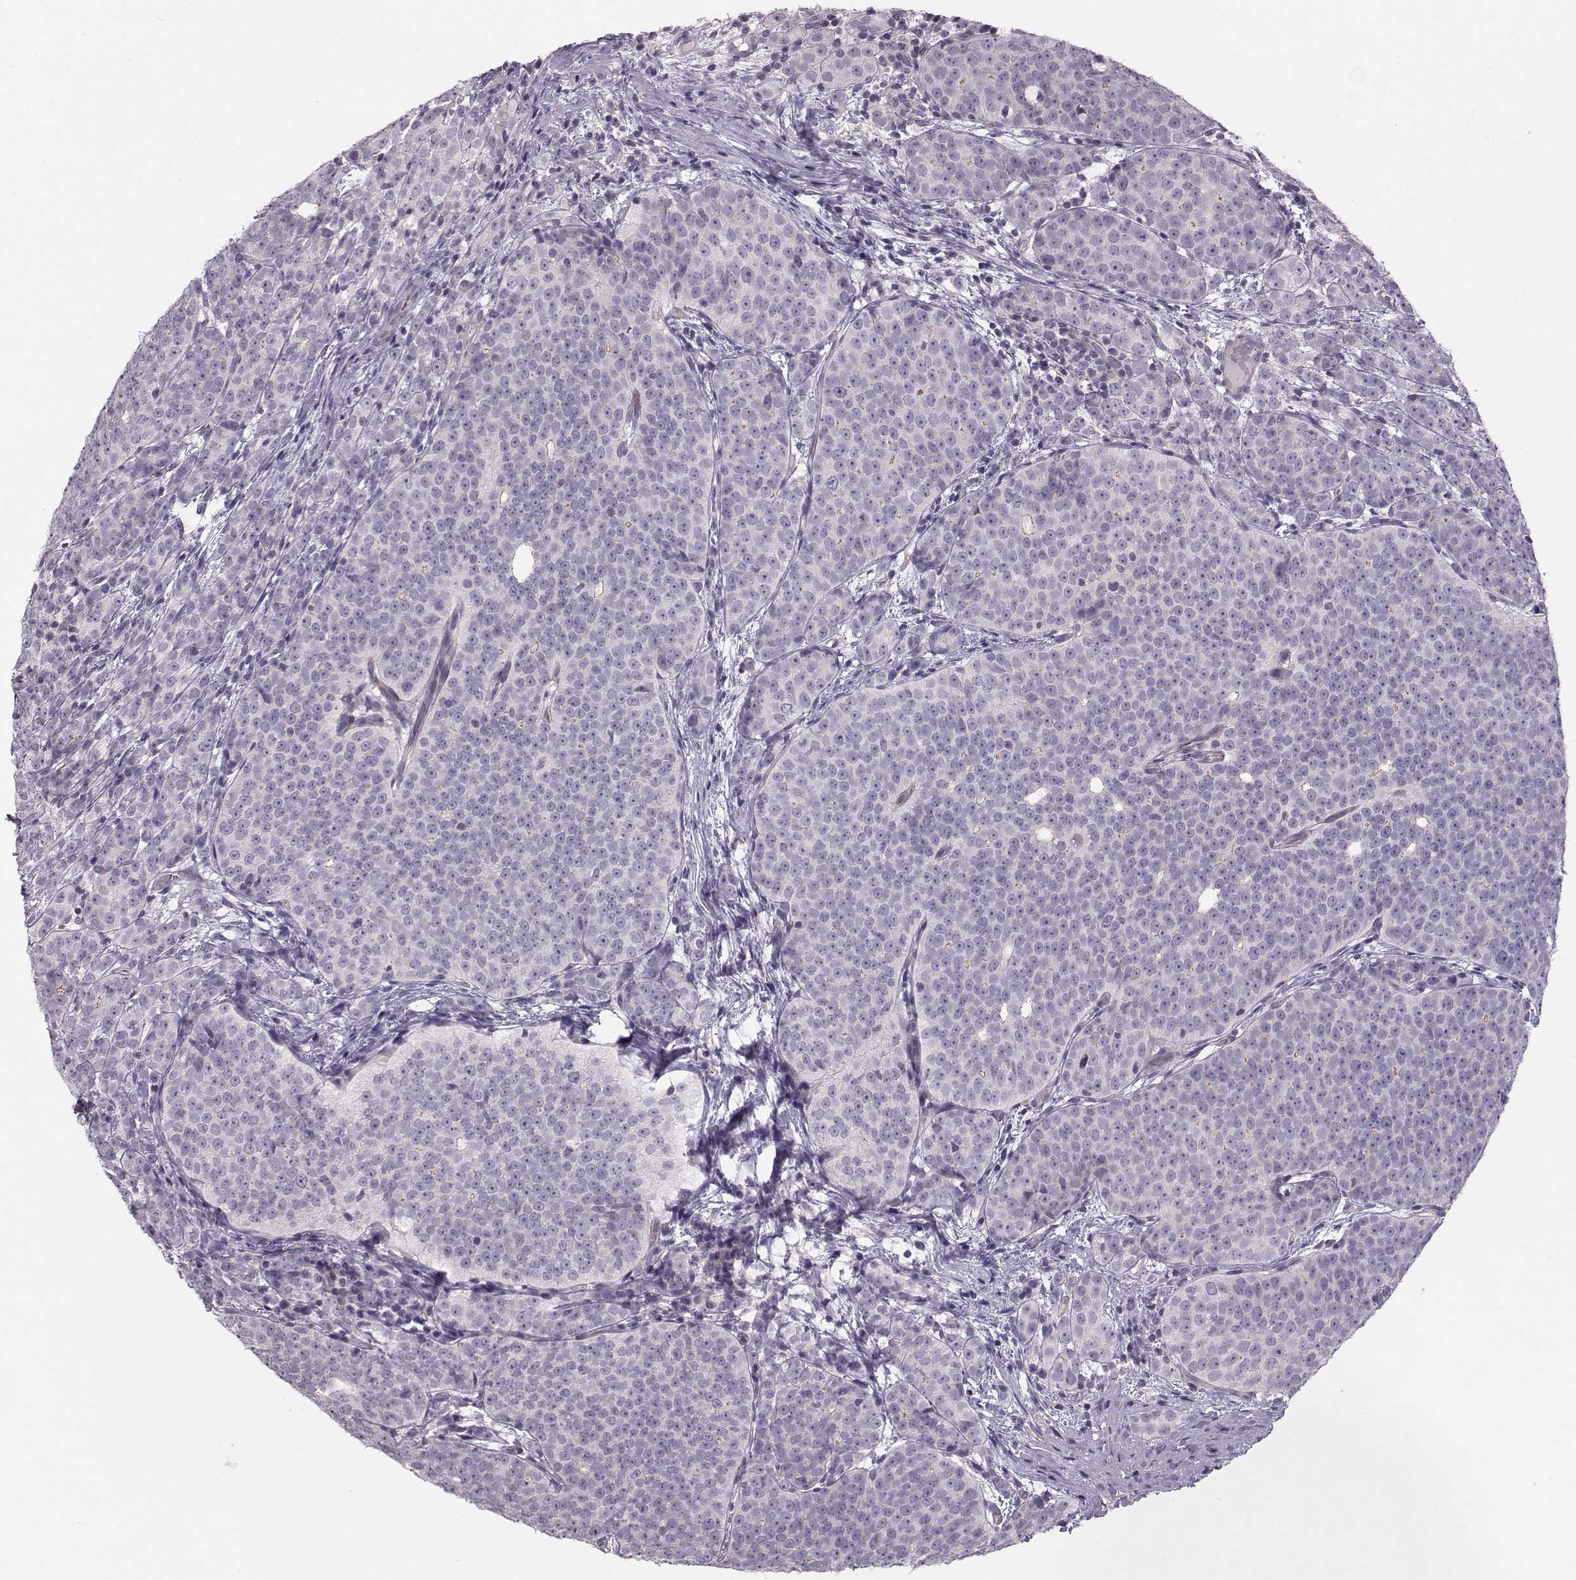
{"staining": {"intensity": "negative", "quantity": "none", "location": "none"}, "tissue": "prostate cancer", "cell_type": "Tumor cells", "image_type": "cancer", "snomed": [{"axis": "morphology", "description": "Adenocarcinoma, High grade"}, {"axis": "topography", "description": "Prostate"}], "caption": "A photomicrograph of prostate cancer (high-grade adenocarcinoma) stained for a protein shows no brown staining in tumor cells.", "gene": "MAST1", "patient": {"sex": "male", "age": 53}}